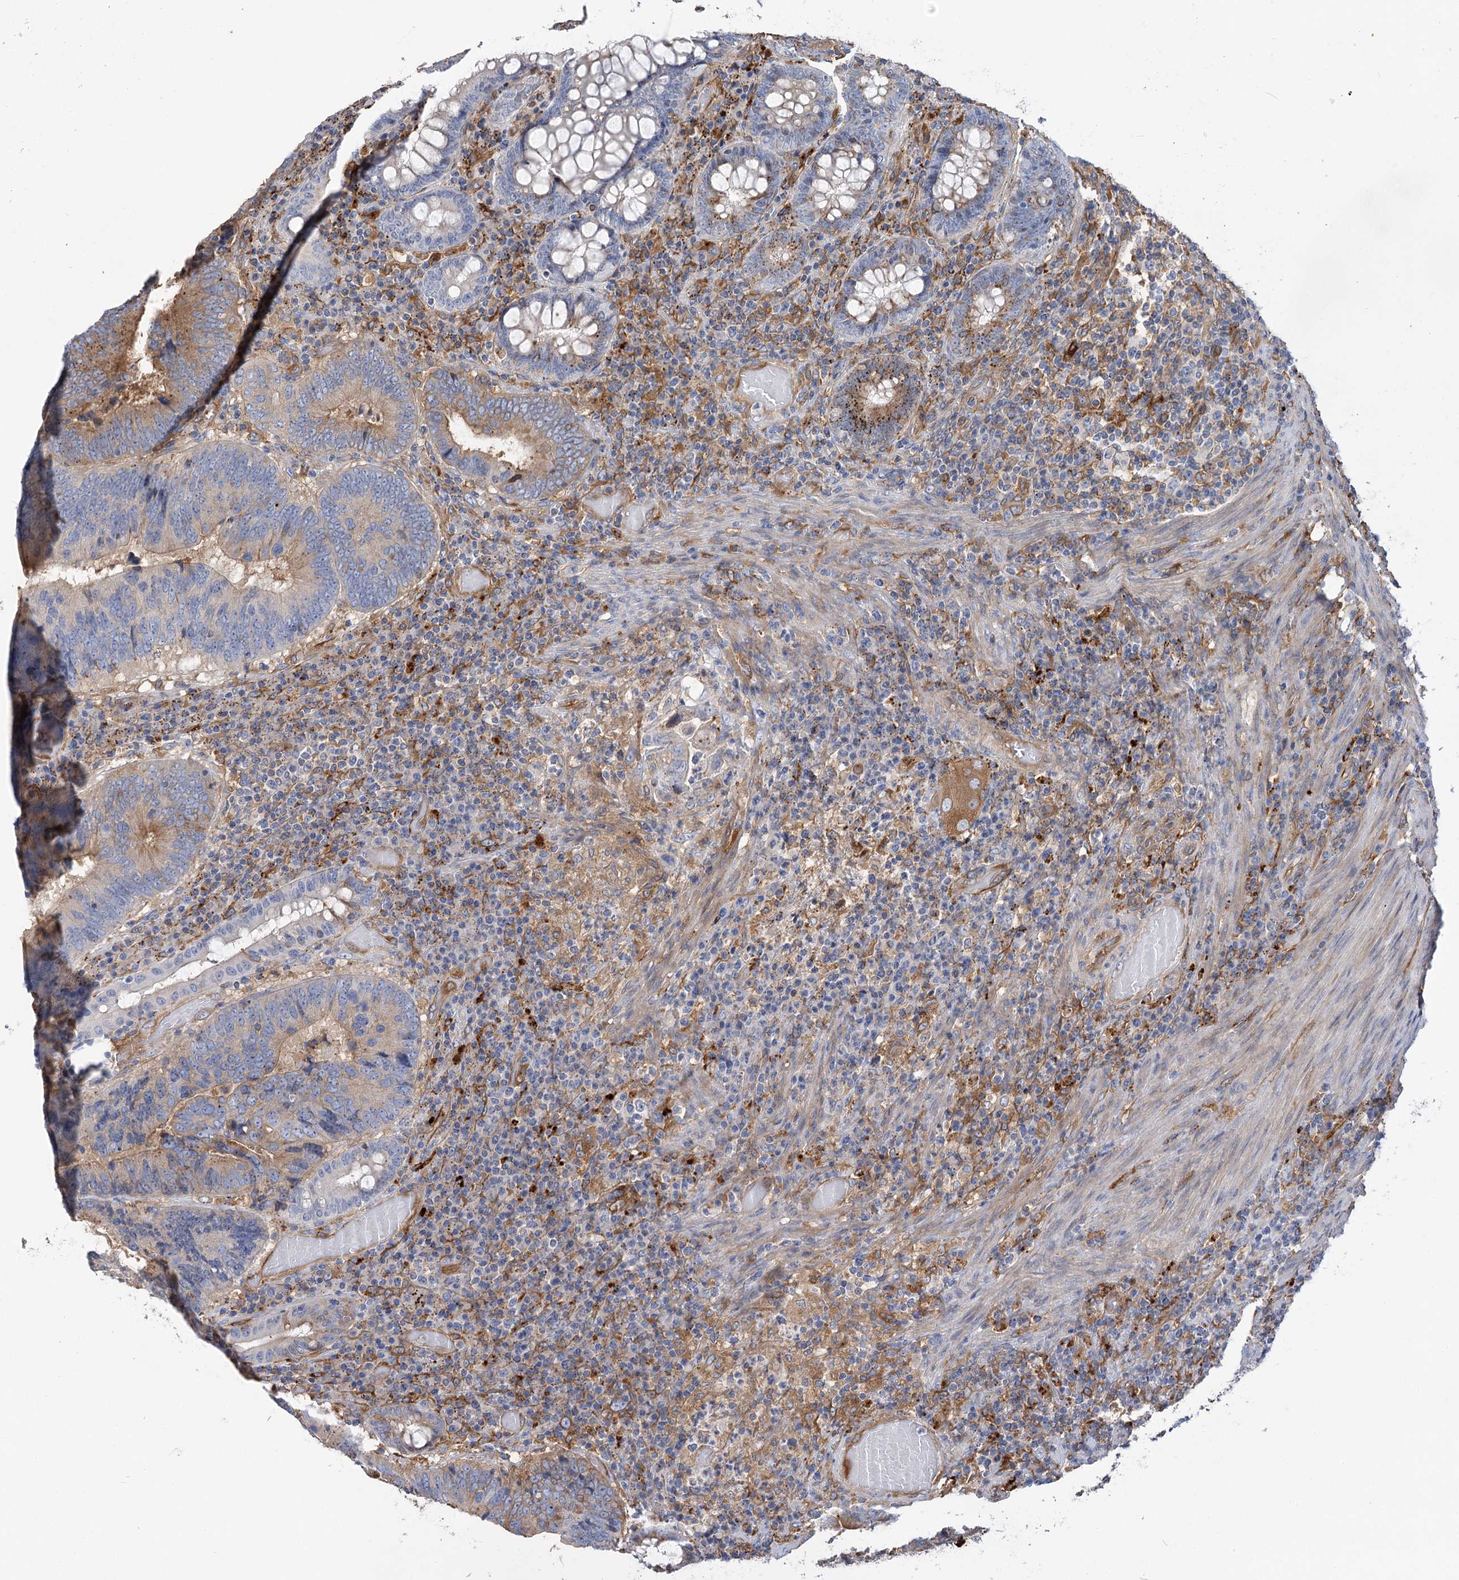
{"staining": {"intensity": "moderate", "quantity": "<25%", "location": "cytoplasmic/membranous"}, "tissue": "colorectal cancer", "cell_type": "Tumor cells", "image_type": "cancer", "snomed": [{"axis": "morphology", "description": "Adenocarcinoma, NOS"}, {"axis": "topography", "description": "Colon"}], "caption": "The histopathology image shows a brown stain indicating the presence of a protein in the cytoplasmic/membranous of tumor cells in colorectal adenocarcinoma.", "gene": "GUSB", "patient": {"sex": "female", "age": 78}}